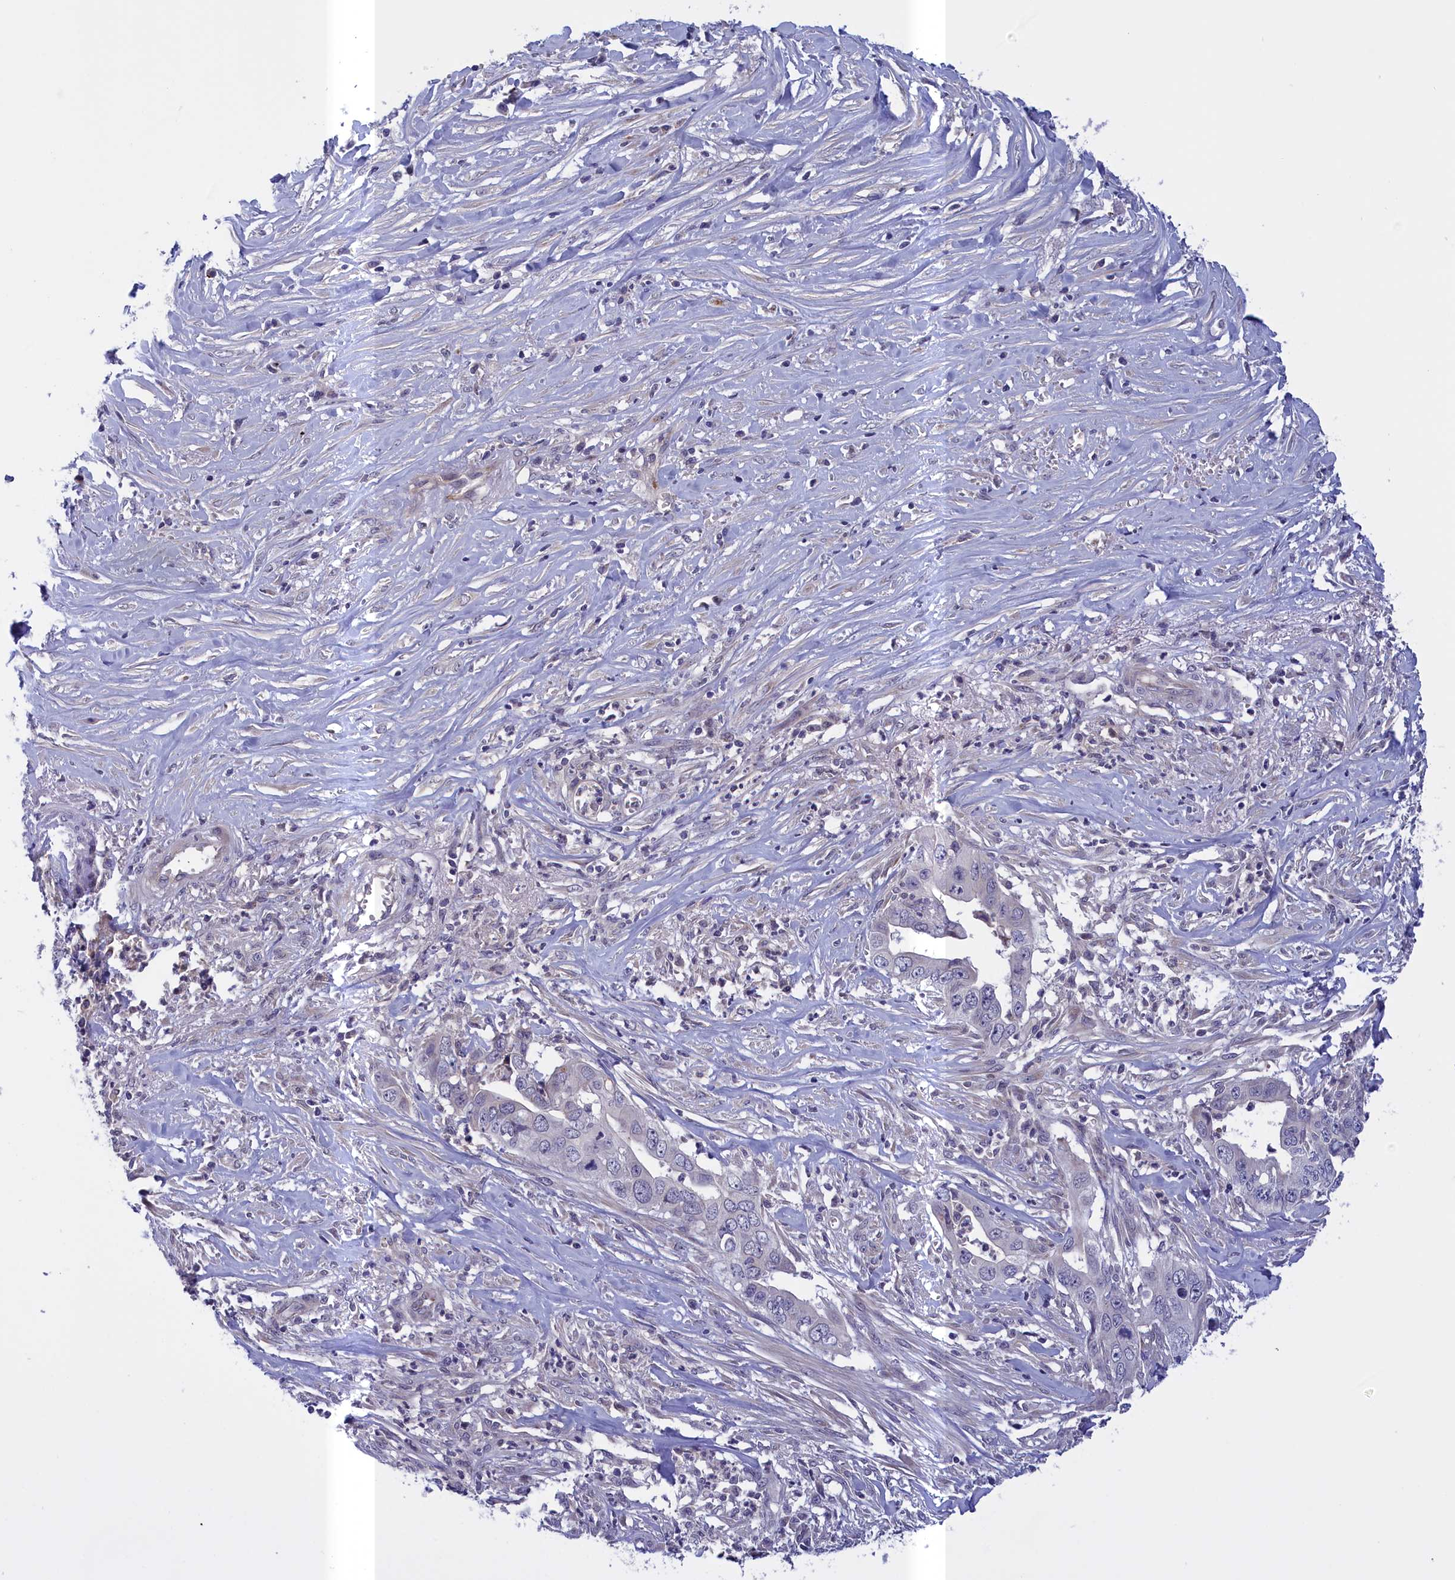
{"staining": {"intensity": "negative", "quantity": "none", "location": "none"}, "tissue": "liver cancer", "cell_type": "Tumor cells", "image_type": "cancer", "snomed": [{"axis": "morphology", "description": "Cholangiocarcinoma"}, {"axis": "topography", "description": "Liver"}], "caption": "Tumor cells are negative for brown protein staining in liver cholangiocarcinoma.", "gene": "IGFALS", "patient": {"sex": "female", "age": 79}}